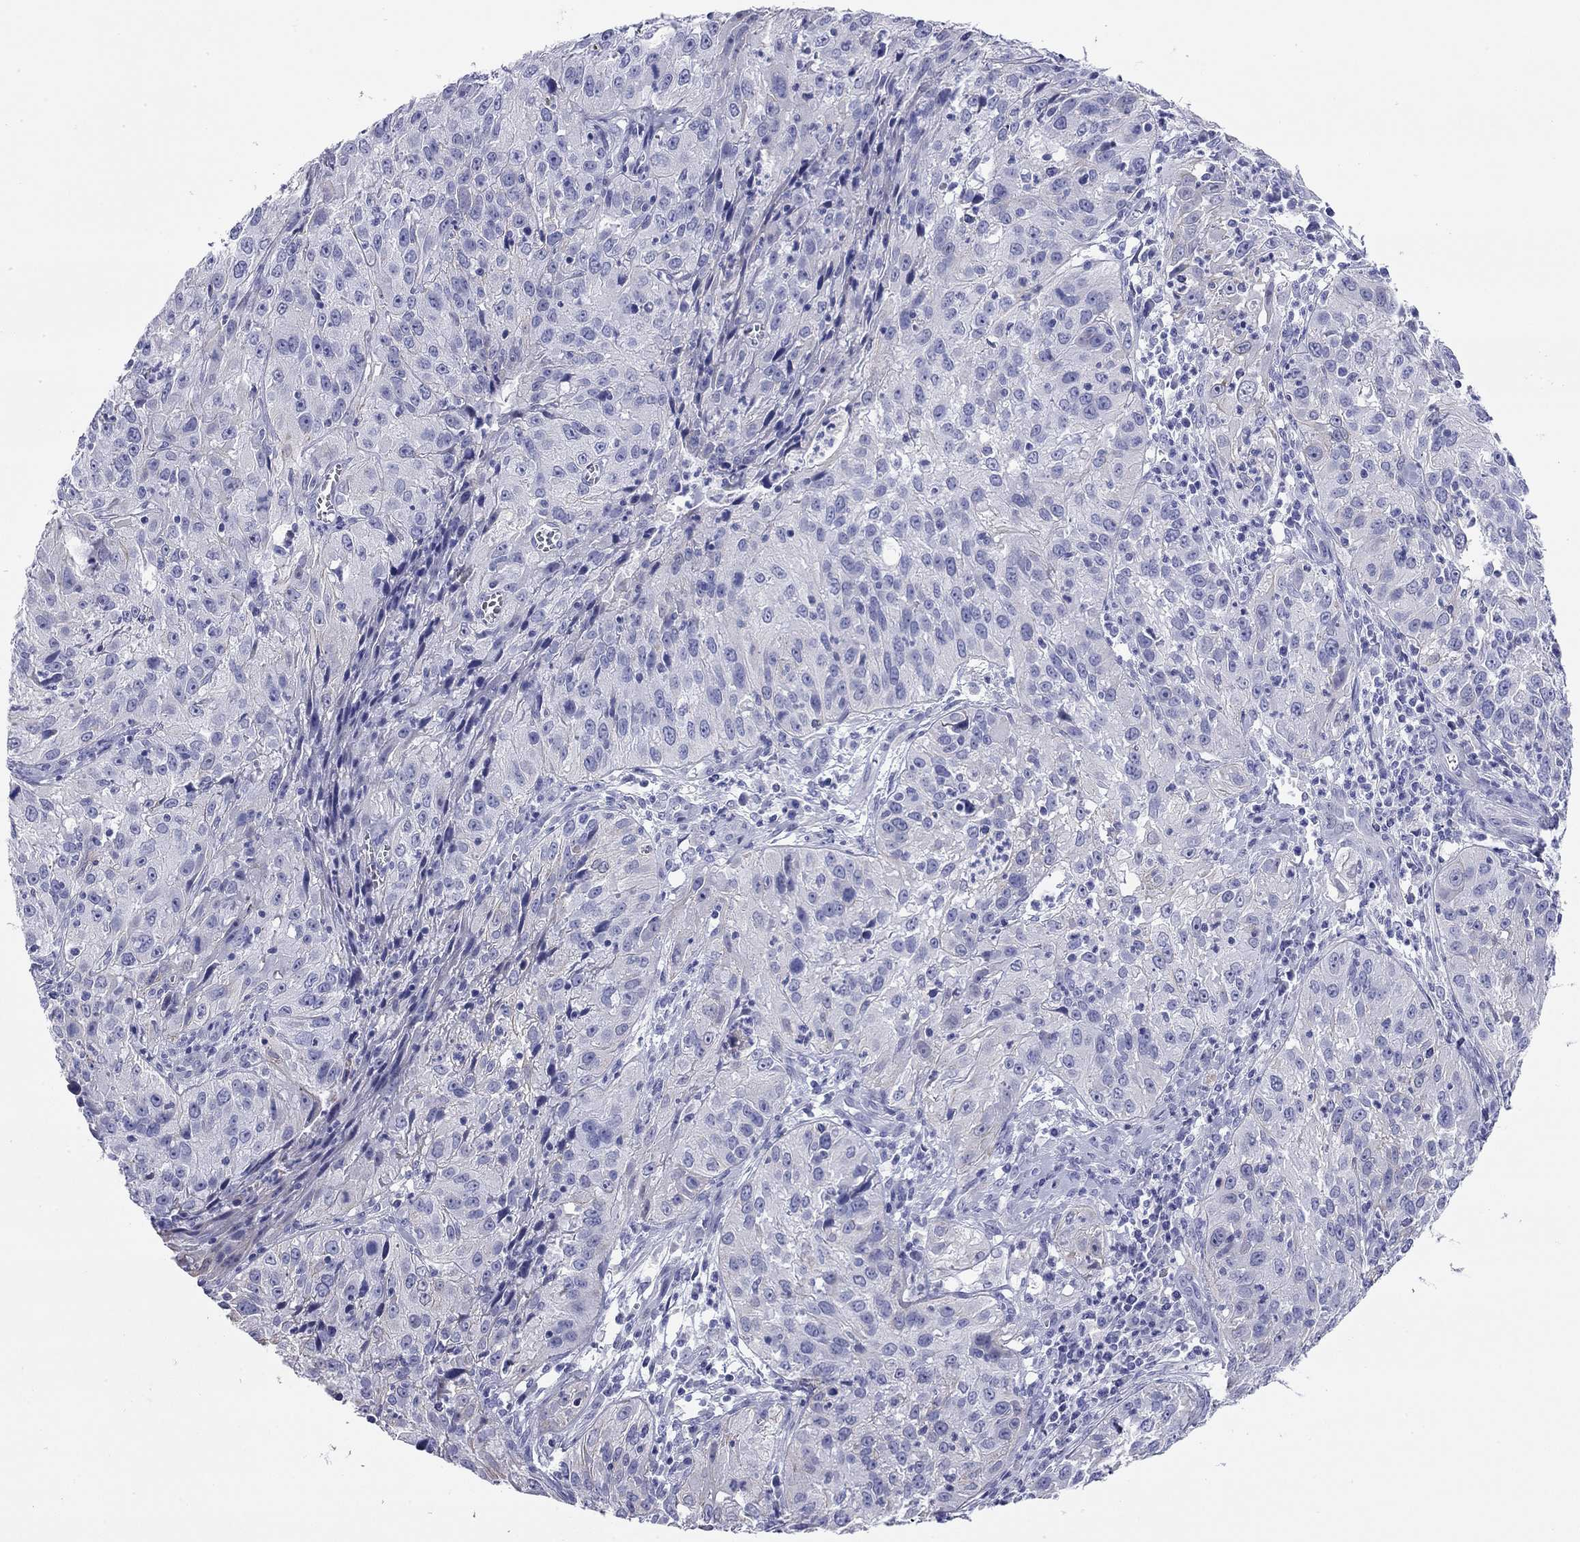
{"staining": {"intensity": "negative", "quantity": "none", "location": "none"}, "tissue": "cervical cancer", "cell_type": "Tumor cells", "image_type": "cancer", "snomed": [{"axis": "morphology", "description": "Squamous cell carcinoma, NOS"}, {"axis": "topography", "description": "Cervix"}], "caption": "A high-resolution micrograph shows IHC staining of cervical squamous cell carcinoma, which shows no significant expression in tumor cells.", "gene": "CMYA5", "patient": {"sex": "female", "age": 32}}